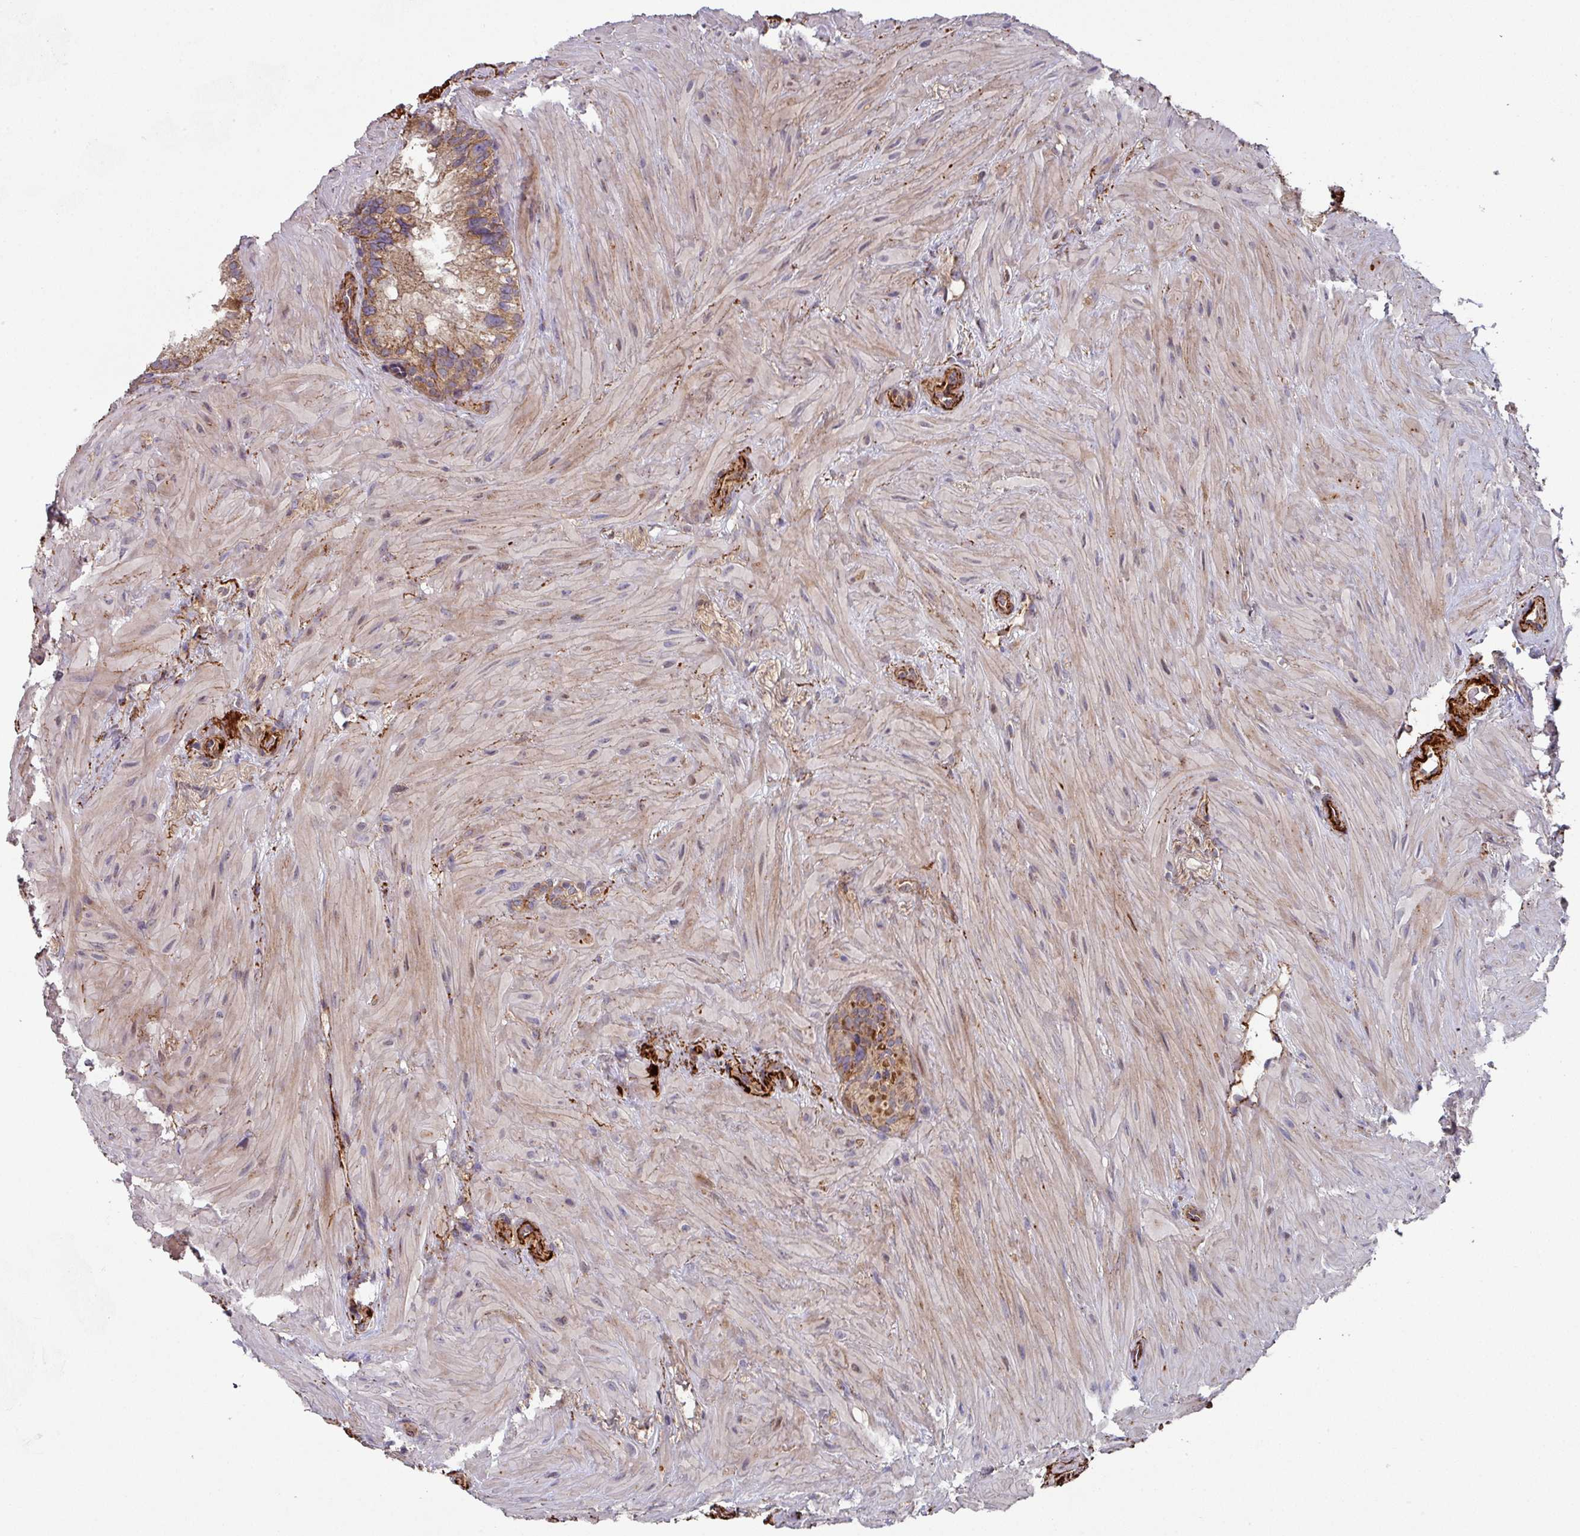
{"staining": {"intensity": "moderate", "quantity": ">75%", "location": "cytoplasmic/membranous"}, "tissue": "seminal vesicle", "cell_type": "Glandular cells", "image_type": "normal", "snomed": [{"axis": "morphology", "description": "Normal tissue, NOS"}, {"axis": "topography", "description": "Seminal veicle"}], "caption": "IHC of unremarkable seminal vesicle reveals medium levels of moderate cytoplasmic/membranous positivity in about >75% of glandular cells.", "gene": "DCAF12L1", "patient": {"sex": "male", "age": 68}}